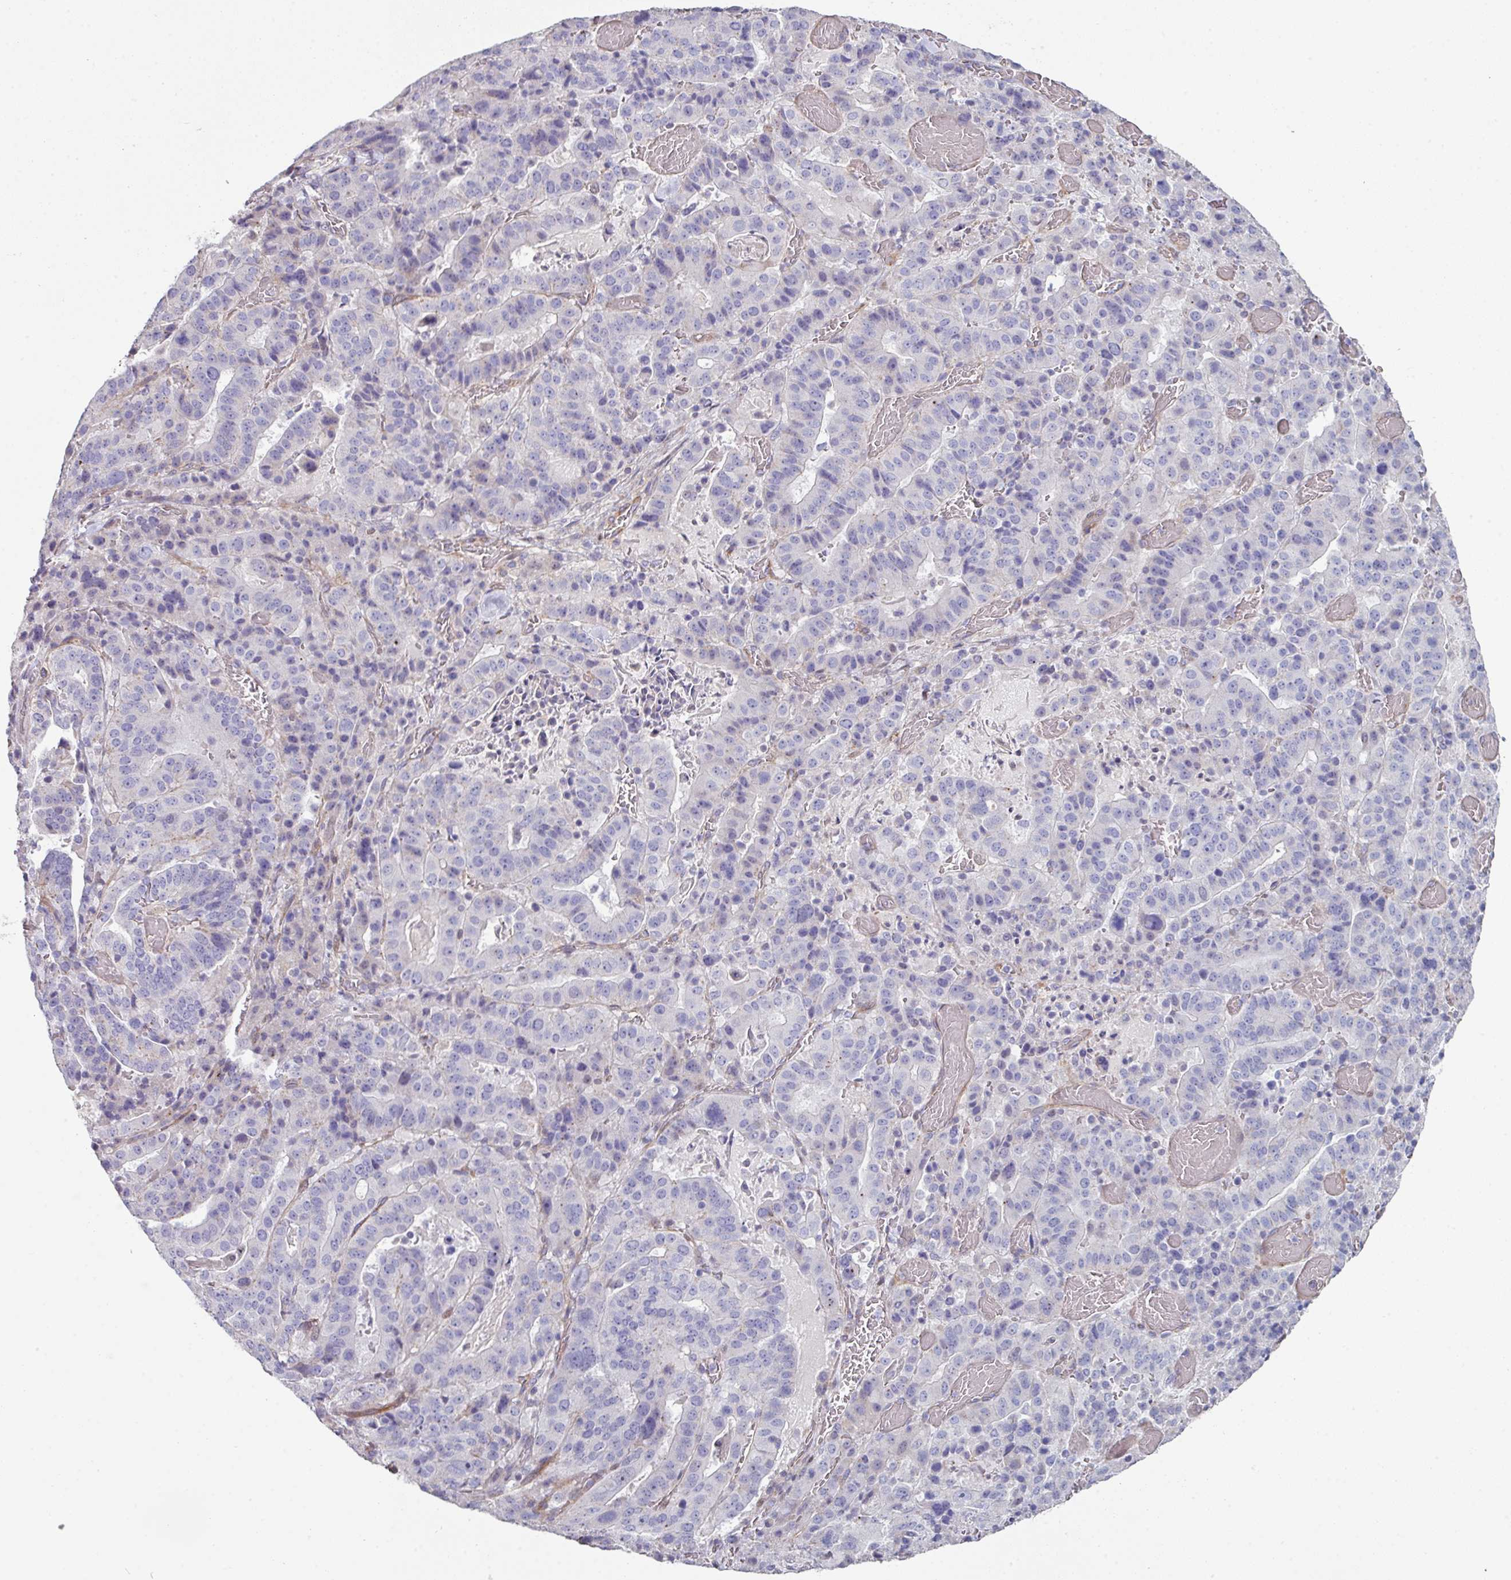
{"staining": {"intensity": "negative", "quantity": "none", "location": "none"}, "tissue": "stomach cancer", "cell_type": "Tumor cells", "image_type": "cancer", "snomed": [{"axis": "morphology", "description": "Adenocarcinoma, NOS"}, {"axis": "topography", "description": "Stomach"}], "caption": "A high-resolution photomicrograph shows immunohistochemistry (IHC) staining of stomach adenocarcinoma, which exhibits no significant expression in tumor cells.", "gene": "ANO9", "patient": {"sex": "male", "age": 48}}